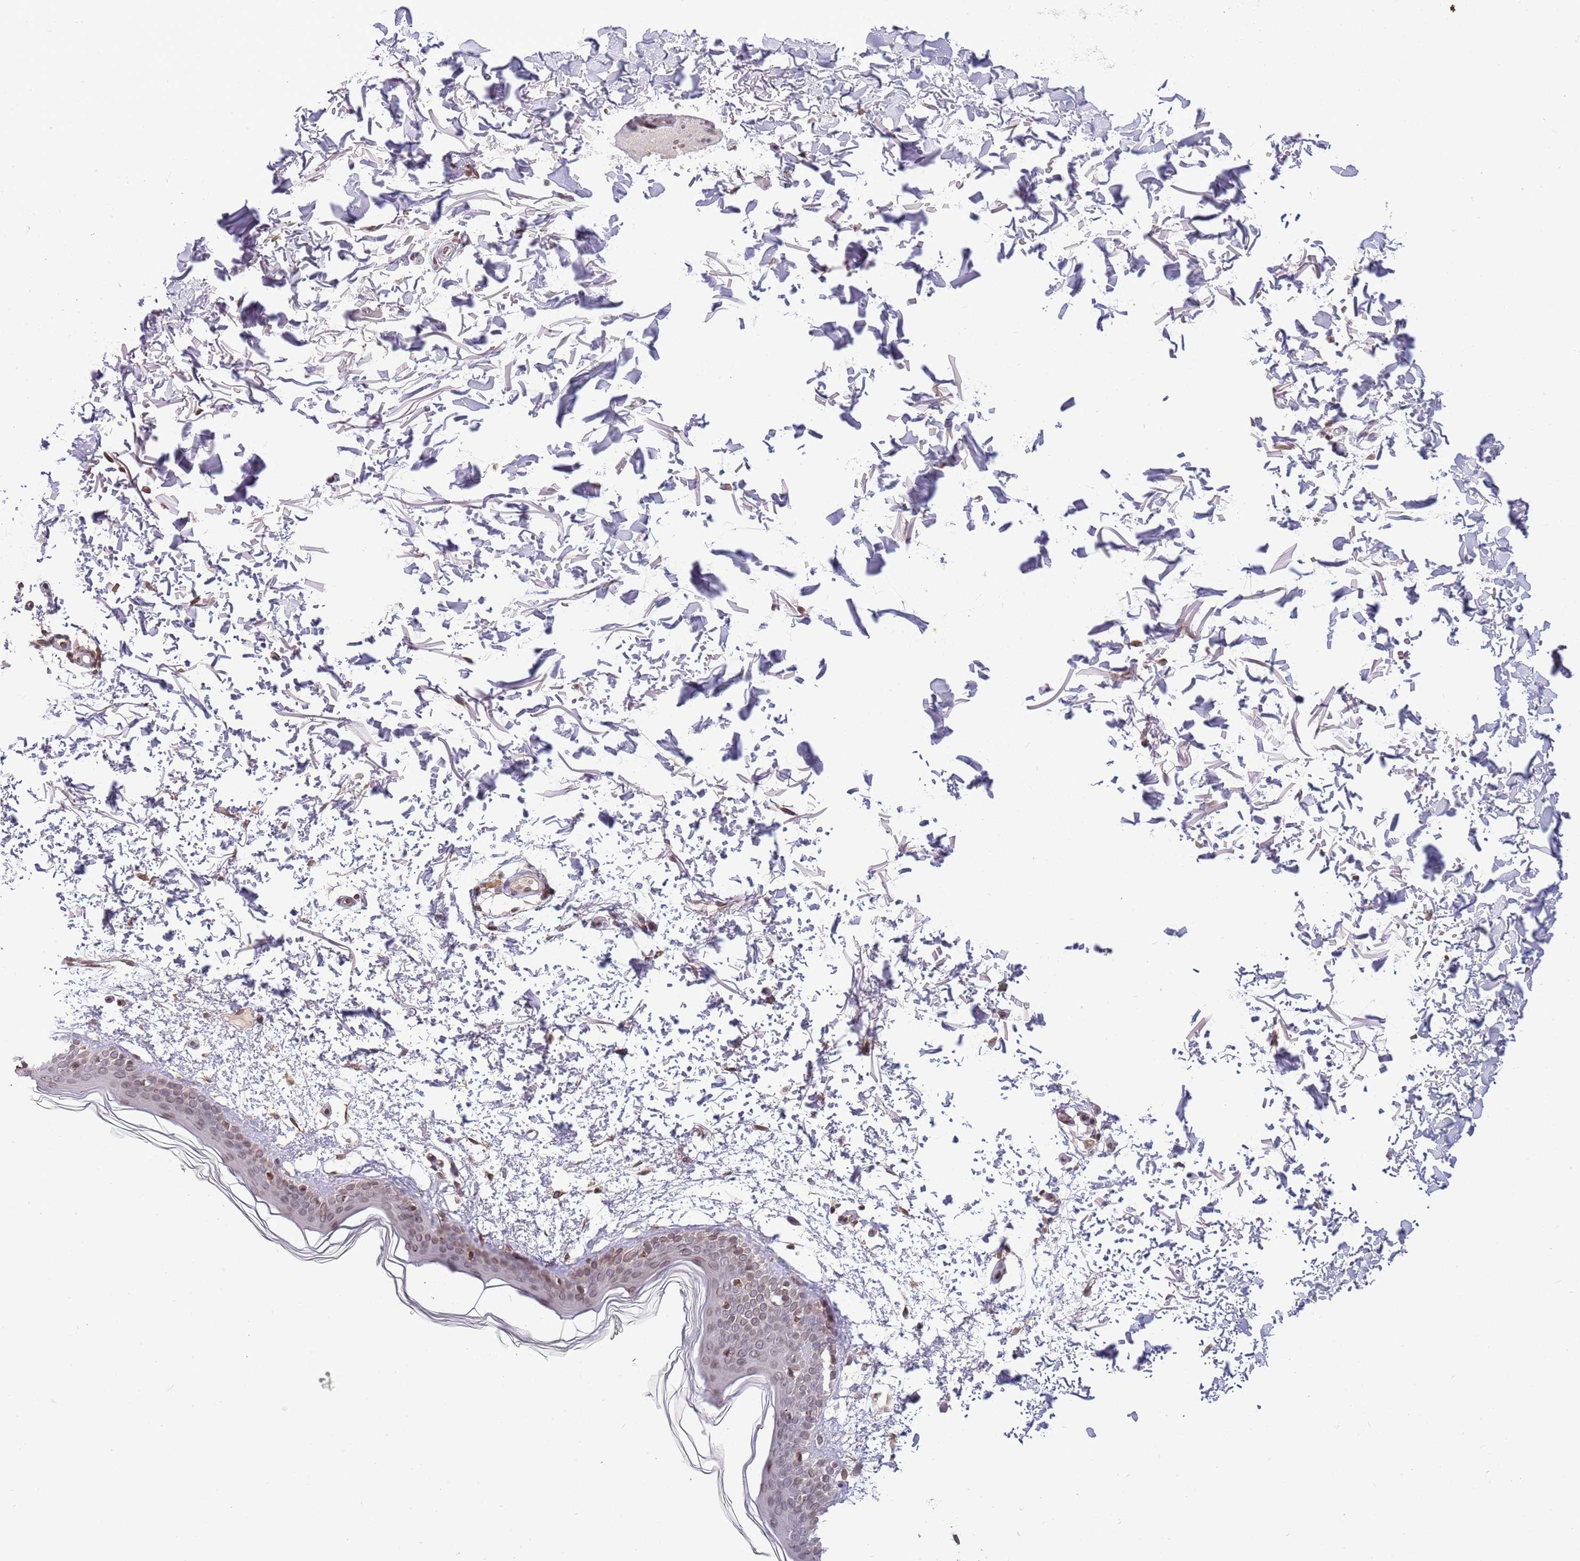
{"staining": {"intensity": "weak", "quantity": ">75%", "location": "nuclear"}, "tissue": "skin", "cell_type": "Fibroblasts", "image_type": "normal", "snomed": [{"axis": "morphology", "description": "Normal tissue, NOS"}, {"axis": "topography", "description": "Skin"}], "caption": "Immunohistochemical staining of normal skin displays low levels of weak nuclear expression in approximately >75% of fibroblasts. Using DAB (3,3'-diaminobenzidine) (brown) and hematoxylin (blue) stains, captured at high magnification using brightfield microscopy.", "gene": "ZNF665", "patient": {"sex": "male", "age": 66}}